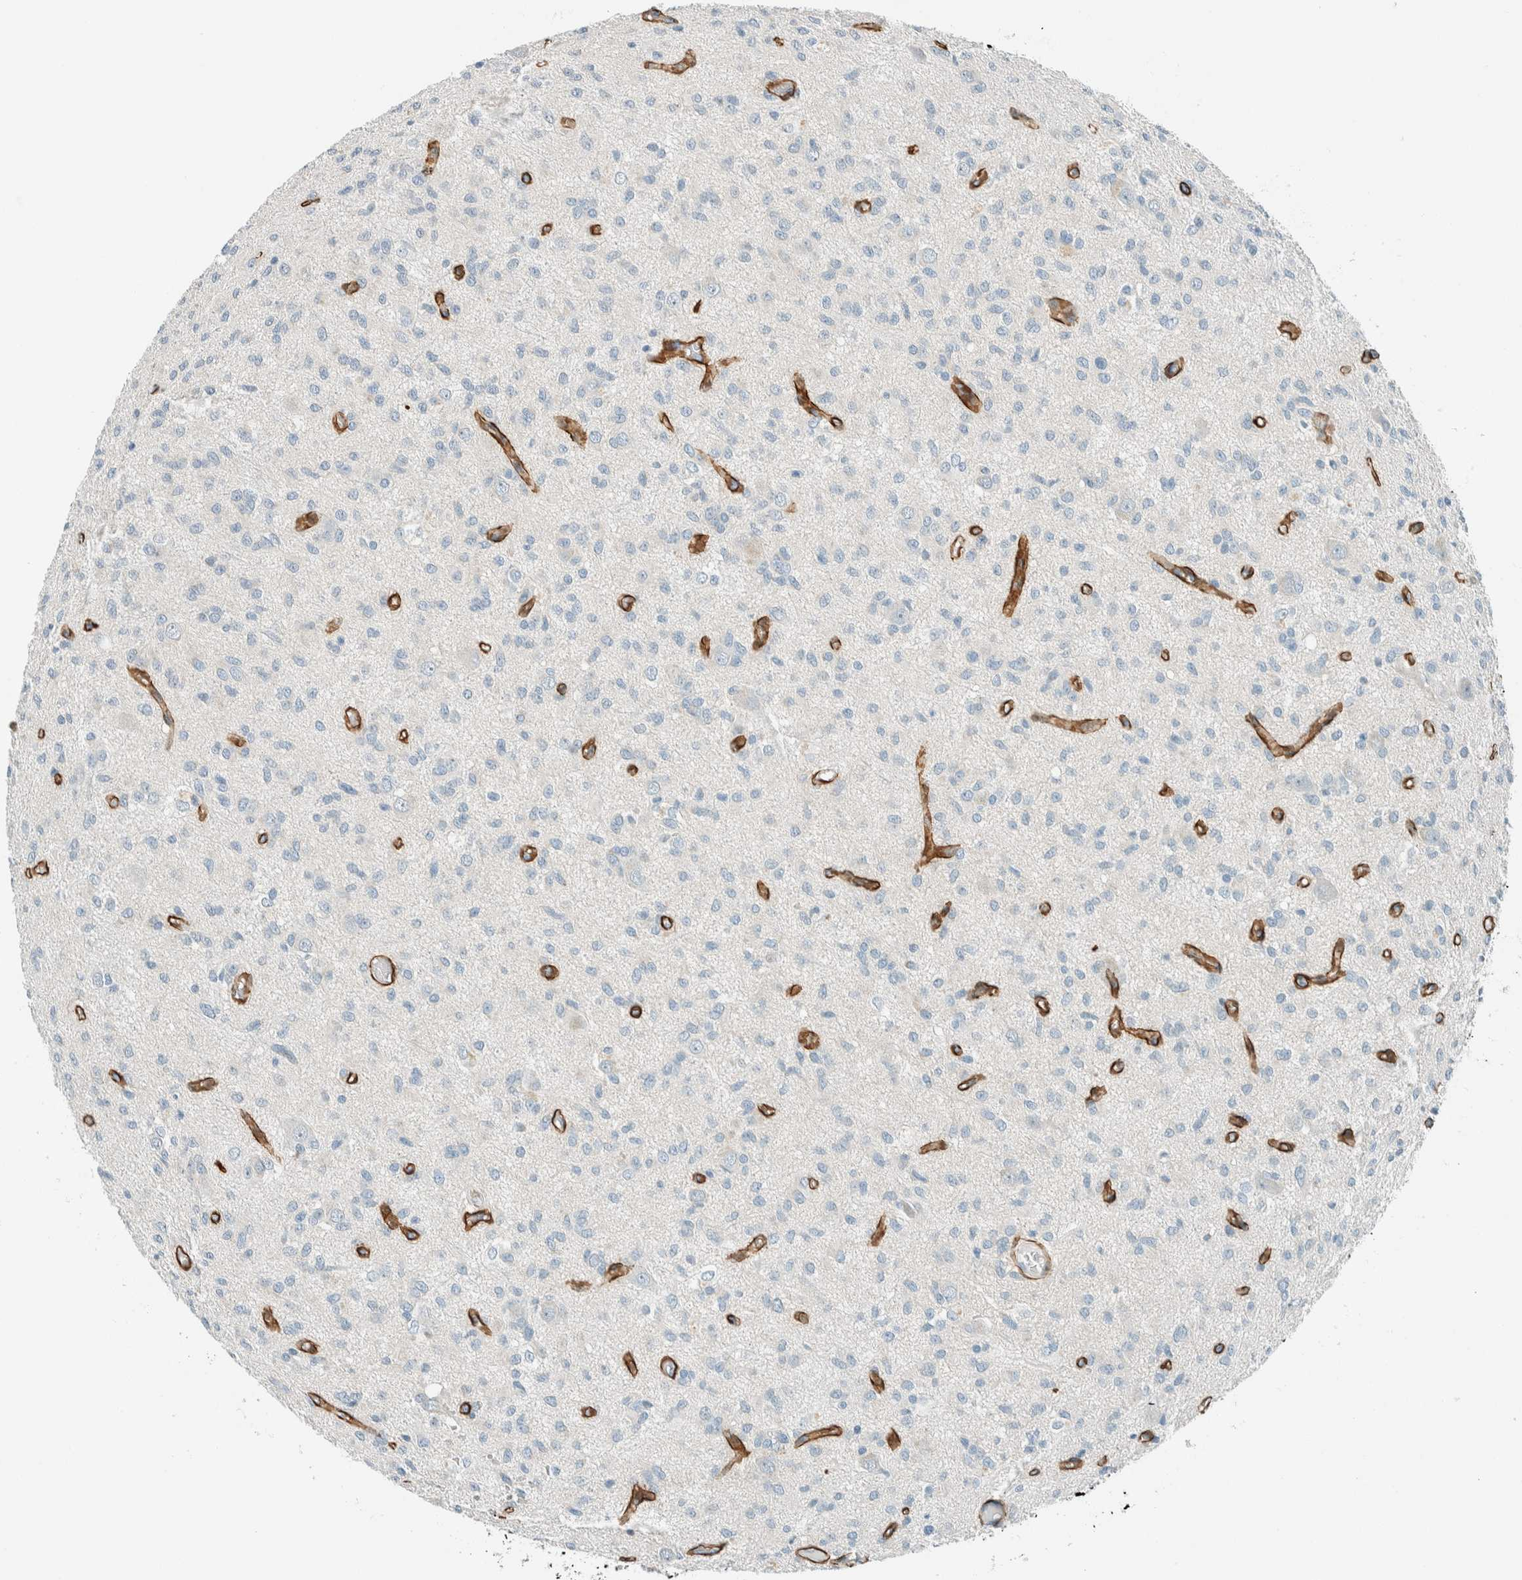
{"staining": {"intensity": "negative", "quantity": "none", "location": "none"}, "tissue": "glioma", "cell_type": "Tumor cells", "image_type": "cancer", "snomed": [{"axis": "morphology", "description": "Glioma, malignant, High grade"}, {"axis": "topography", "description": "Brain"}], "caption": "Malignant glioma (high-grade) was stained to show a protein in brown. There is no significant expression in tumor cells.", "gene": "SLFN12", "patient": {"sex": "female", "age": 59}}